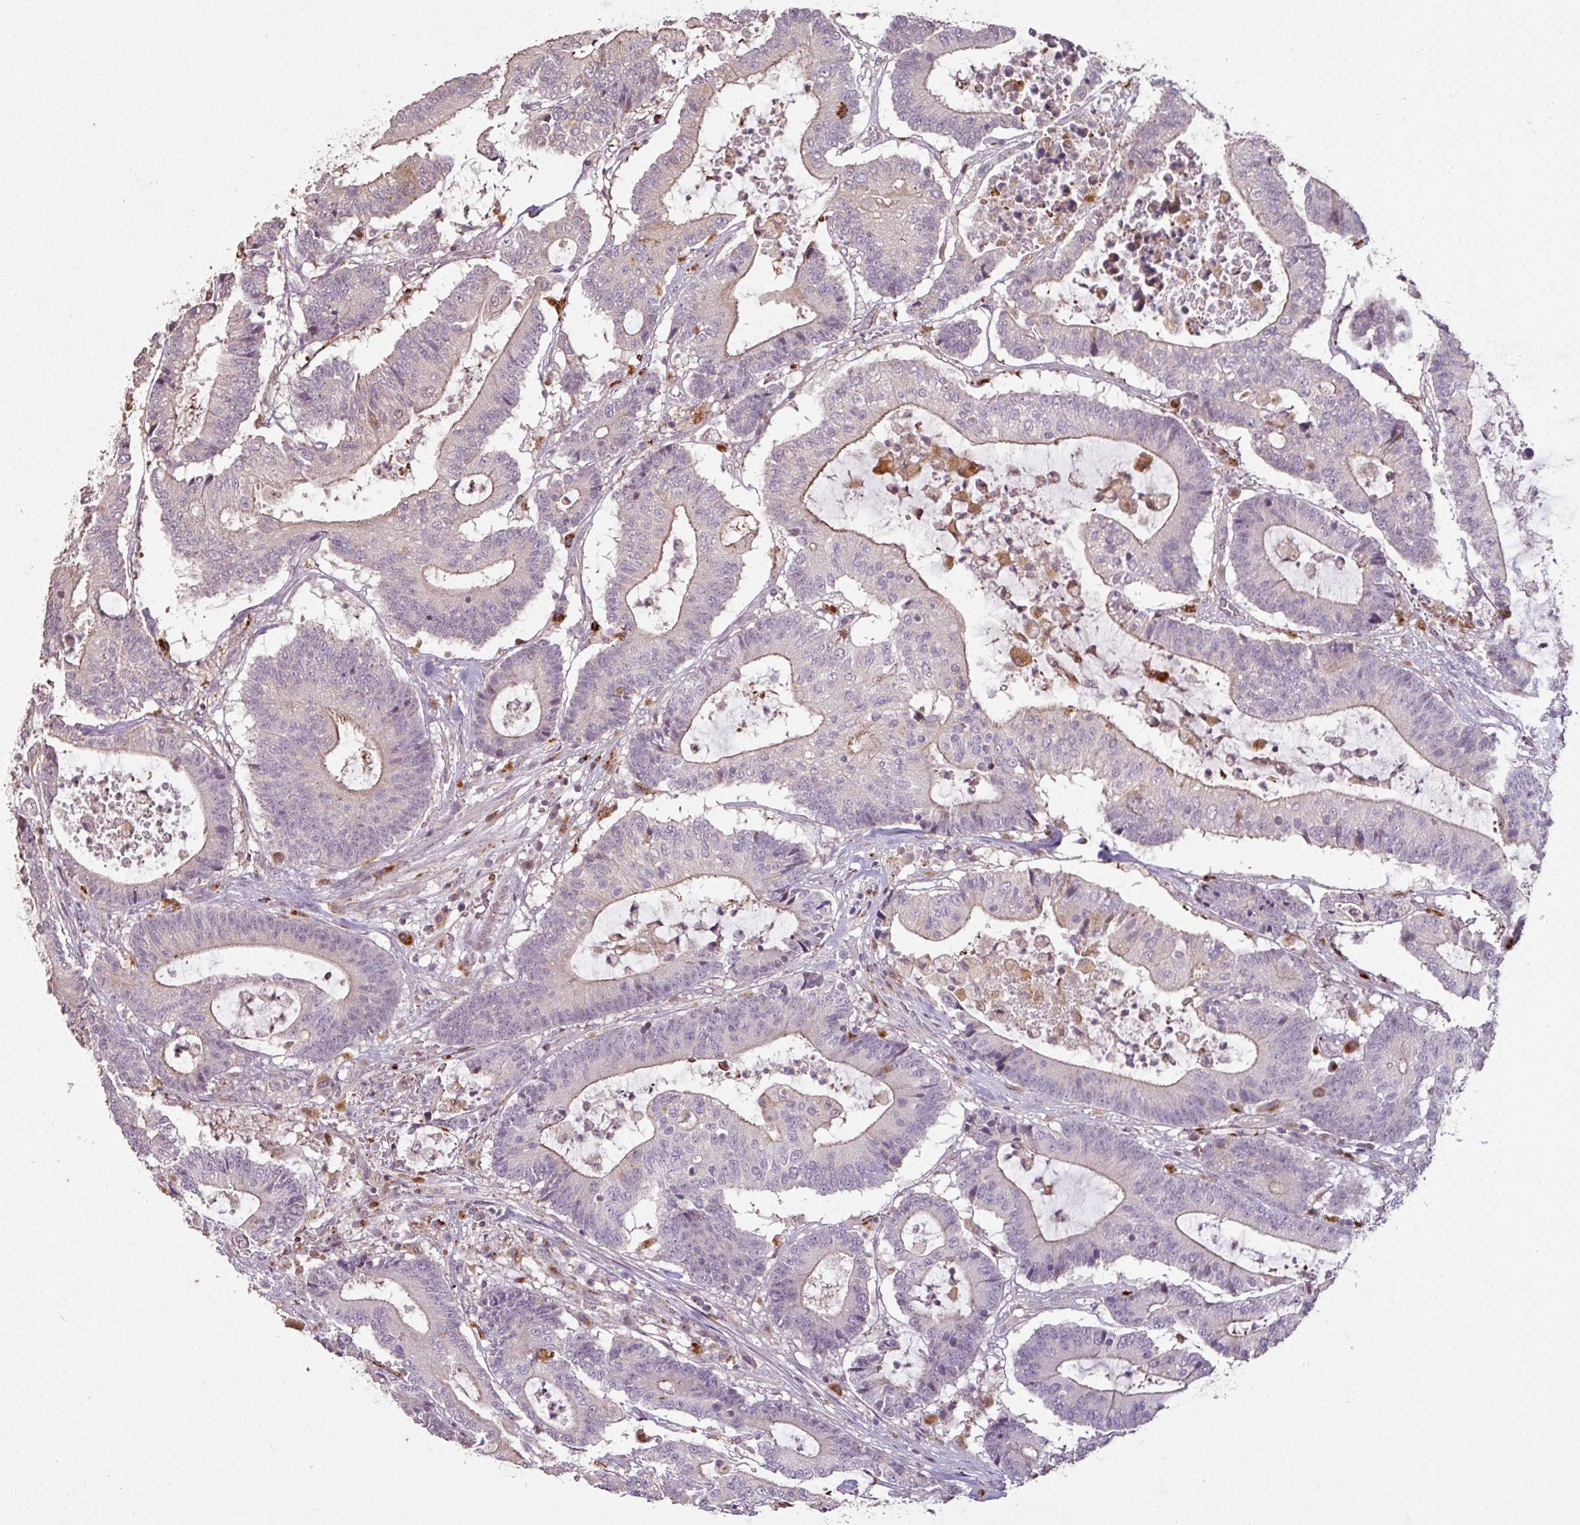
{"staining": {"intensity": "moderate", "quantity": "<25%", "location": "cytoplasmic/membranous"}, "tissue": "colorectal cancer", "cell_type": "Tumor cells", "image_type": "cancer", "snomed": [{"axis": "morphology", "description": "Adenocarcinoma, NOS"}, {"axis": "topography", "description": "Colon"}], "caption": "A brown stain shows moderate cytoplasmic/membranous staining of a protein in colorectal cancer (adenocarcinoma) tumor cells.", "gene": "CXCR5", "patient": {"sex": "female", "age": 84}}